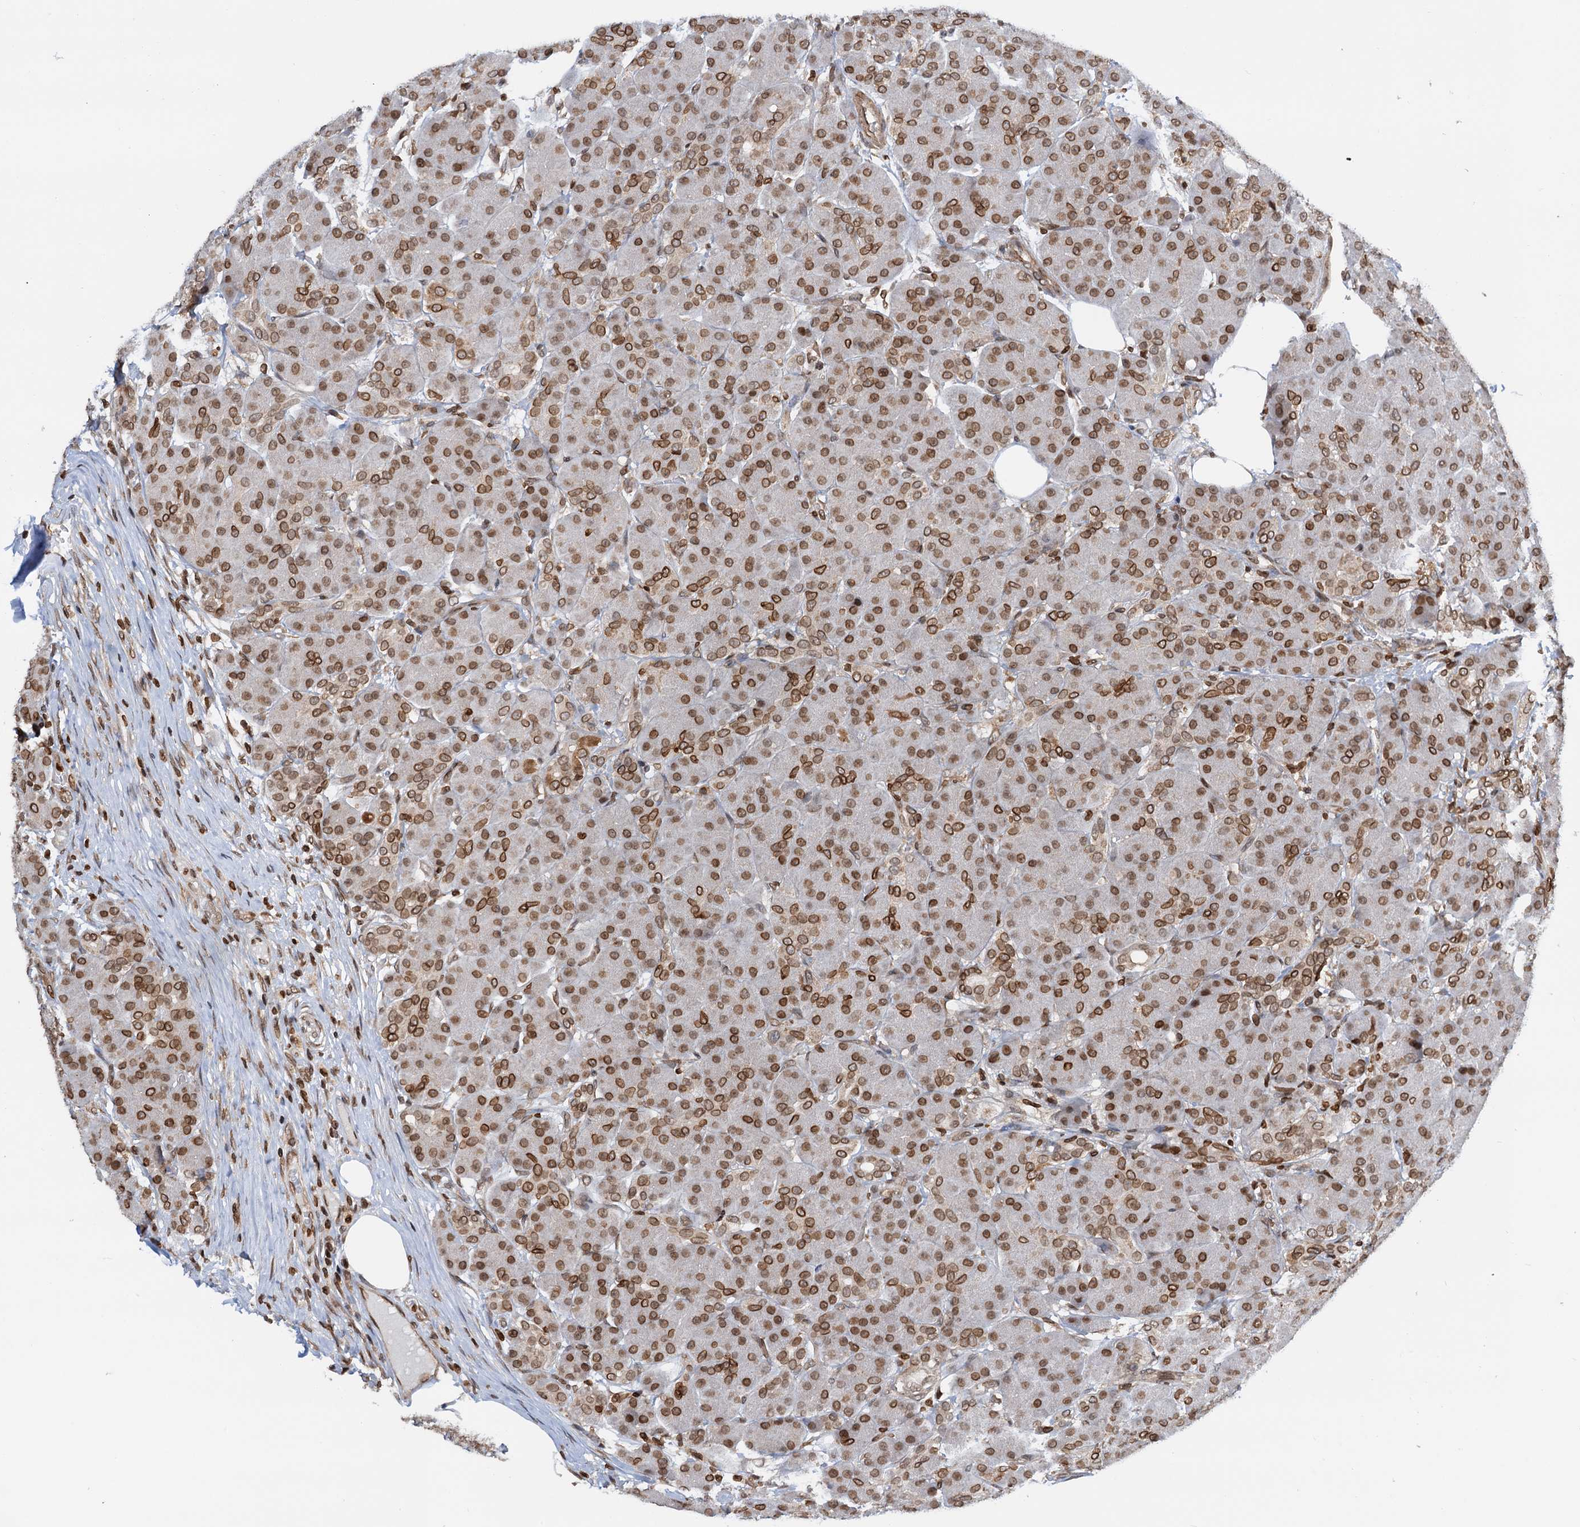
{"staining": {"intensity": "moderate", "quantity": ">75%", "location": "cytoplasmic/membranous,nuclear"}, "tissue": "pancreas", "cell_type": "Exocrine glandular cells", "image_type": "normal", "snomed": [{"axis": "morphology", "description": "Normal tissue, NOS"}, {"axis": "topography", "description": "Pancreas"}], "caption": "The photomicrograph shows immunohistochemical staining of benign pancreas. There is moderate cytoplasmic/membranous,nuclear expression is present in about >75% of exocrine glandular cells.", "gene": "ZC3H13", "patient": {"sex": "male", "age": 63}}